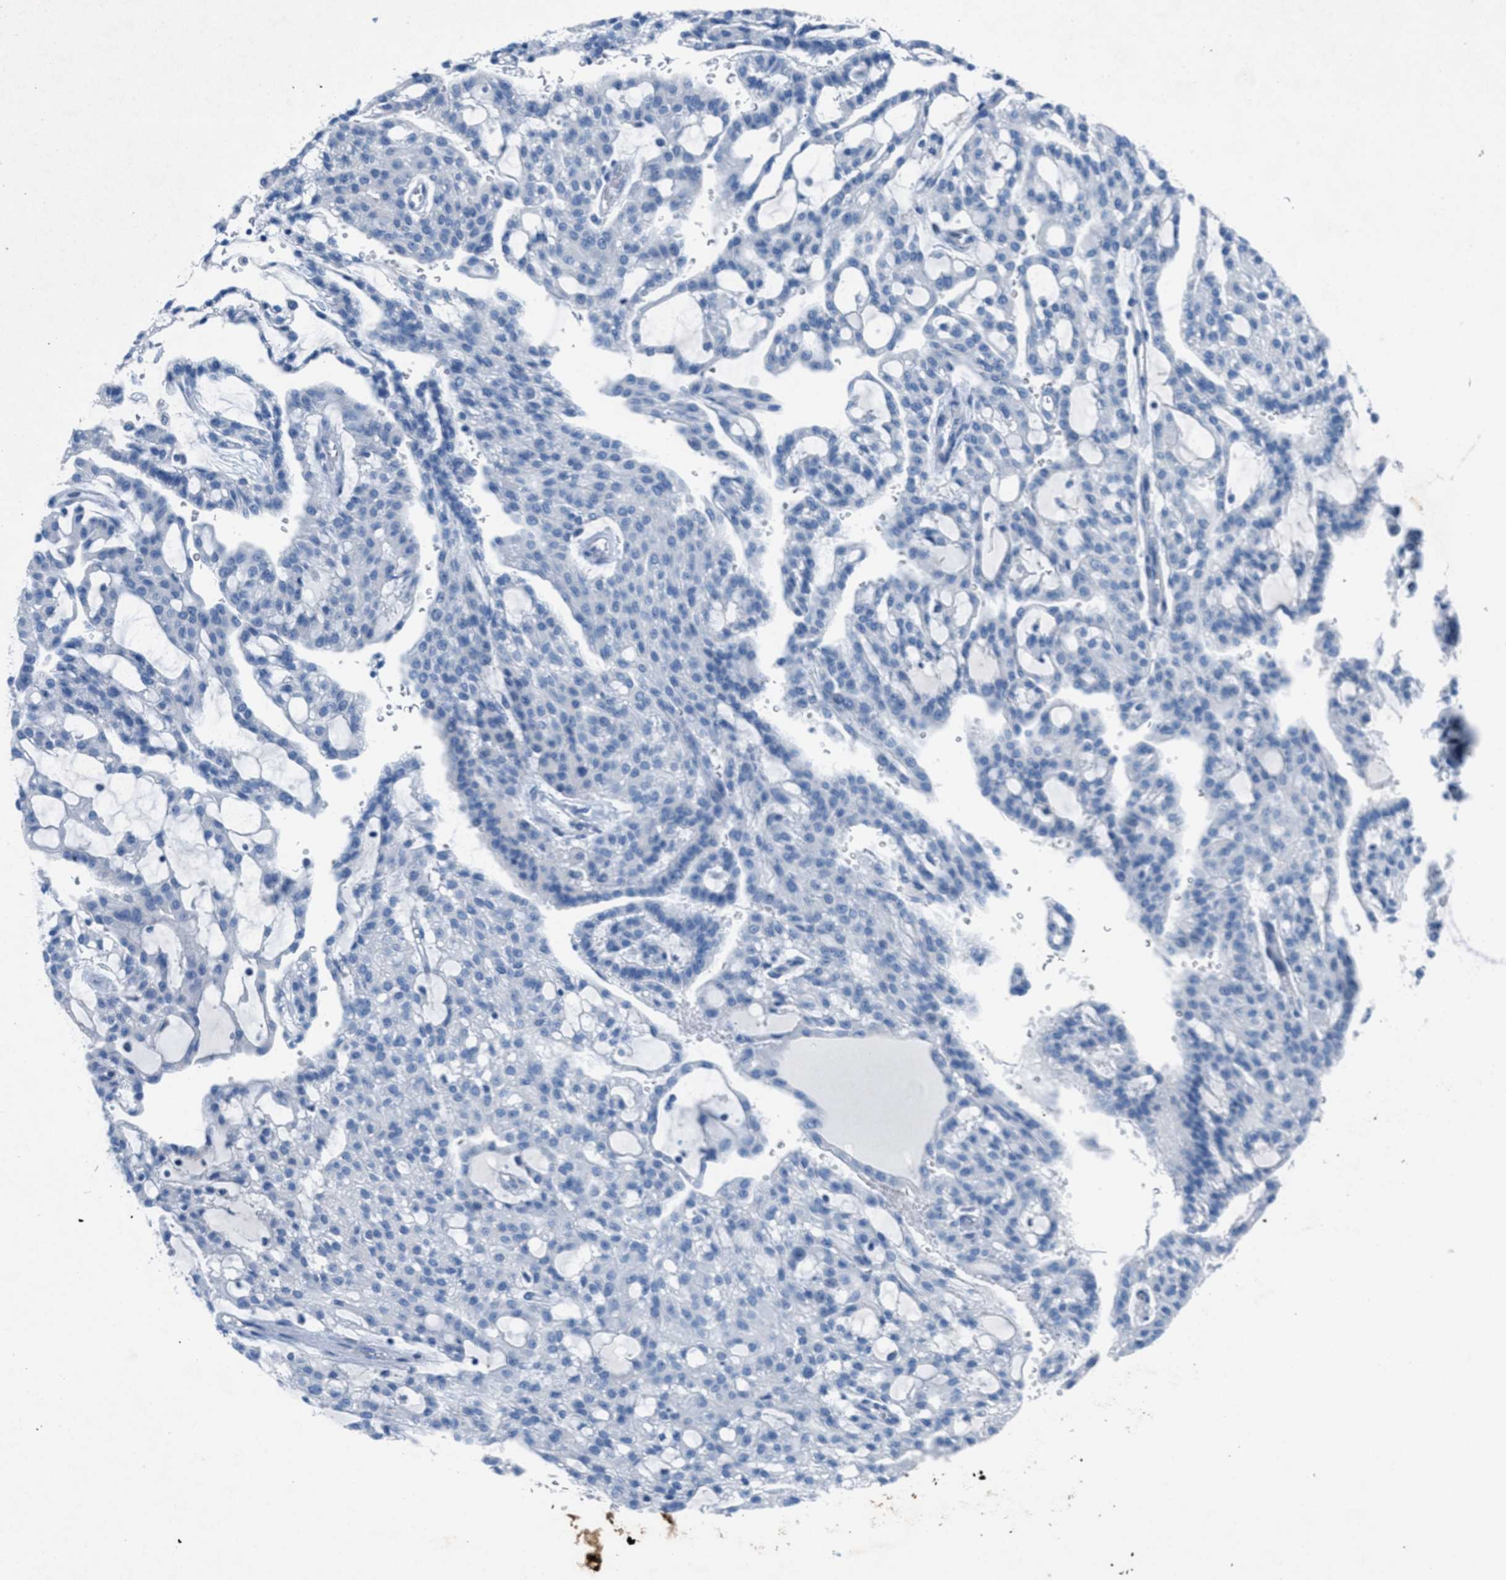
{"staining": {"intensity": "negative", "quantity": "none", "location": "none"}, "tissue": "renal cancer", "cell_type": "Tumor cells", "image_type": "cancer", "snomed": [{"axis": "morphology", "description": "Adenocarcinoma, NOS"}, {"axis": "topography", "description": "Kidney"}], "caption": "Image shows no significant protein staining in tumor cells of renal cancer.", "gene": "GALNT17", "patient": {"sex": "male", "age": 63}}